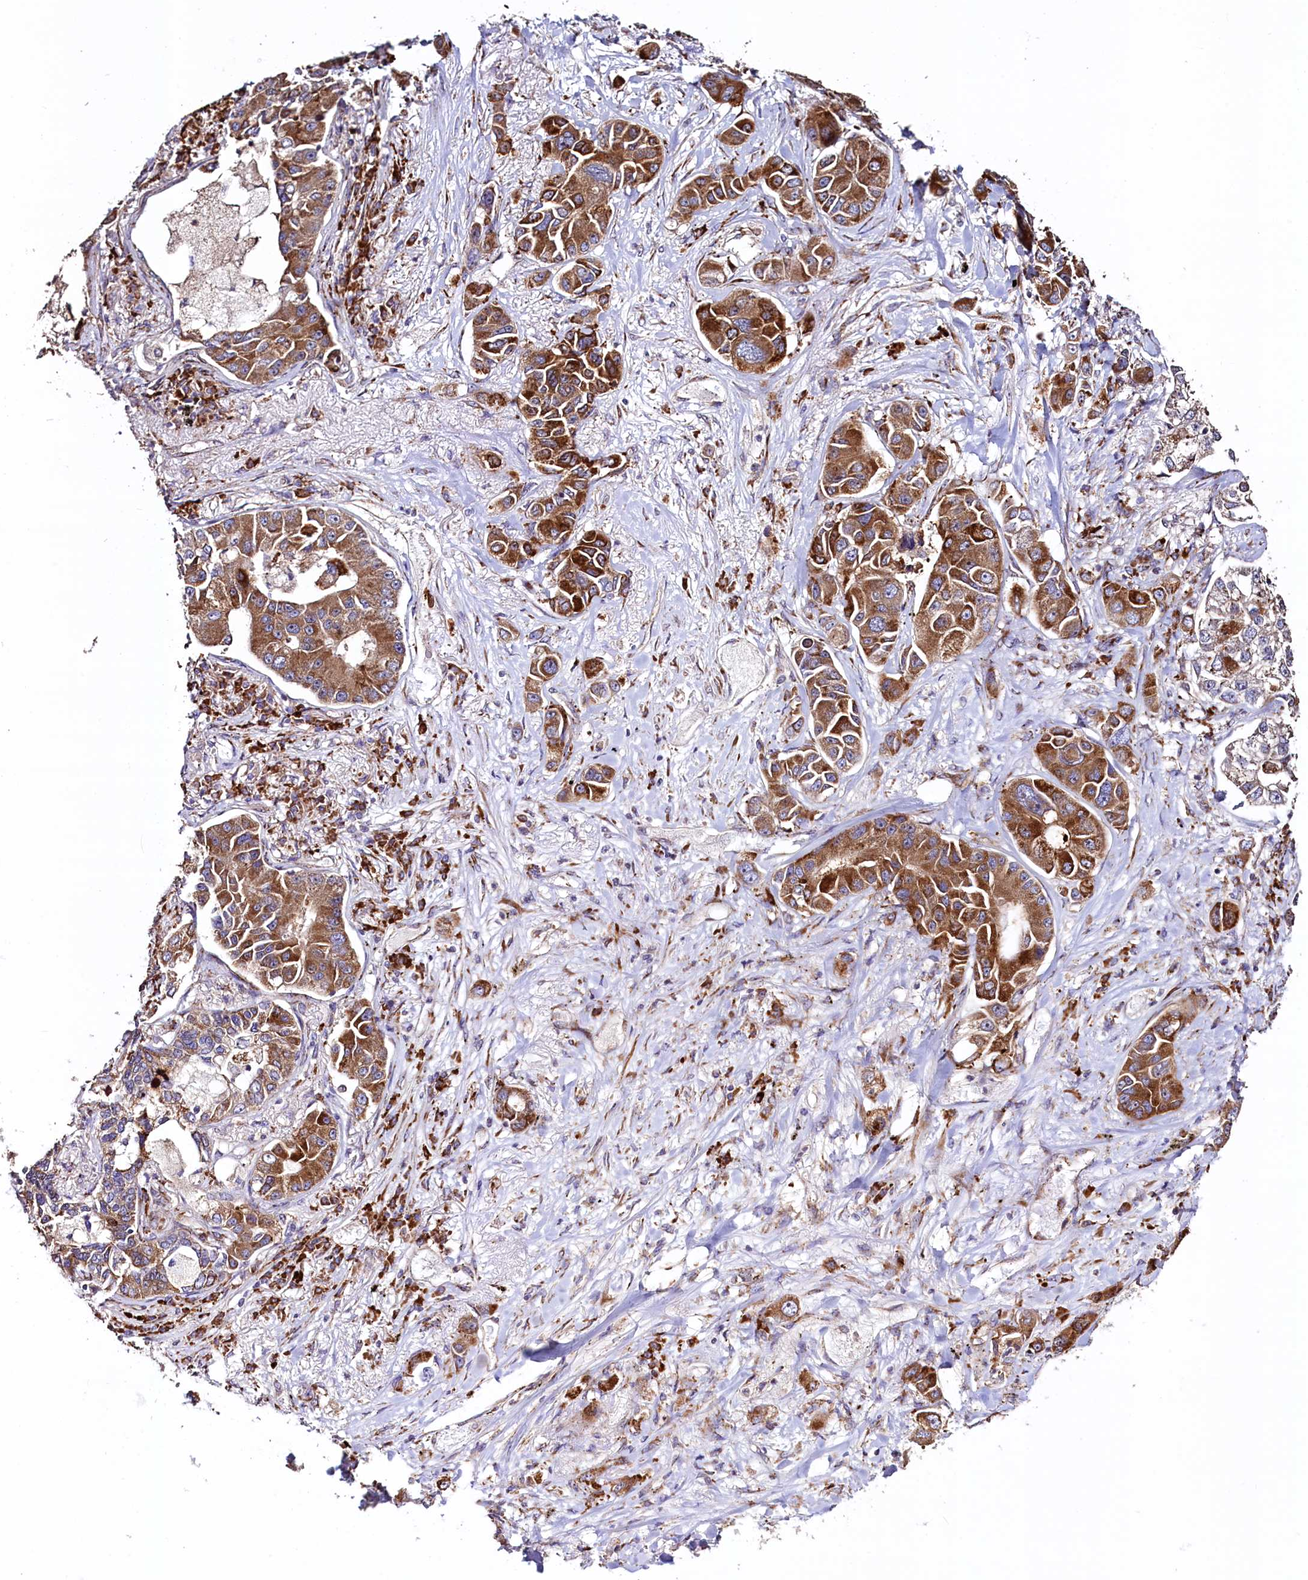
{"staining": {"intensity": "strong", "quantity": "25%-75%", "location": "cytoplasmic/membranous"}, "tissue": "lung cancer", "cell_type": "Tumor cells", "image_type": "cancer", "snomed": [{"axis": "morphology", "description": "Adenocarcinoma, NOS"}, {"axis": "topography", "description": "Lung"}], "caption": "This photomicrograph demonstrates immunohistochemistry staining of human lung cancer (adenocarcinoma), with high strong cytoplasmic/membranous expression in about 25%-75% of tumor cells.", "gene": "C5orf15", "patient": {"sex": "male", "age": 49}}